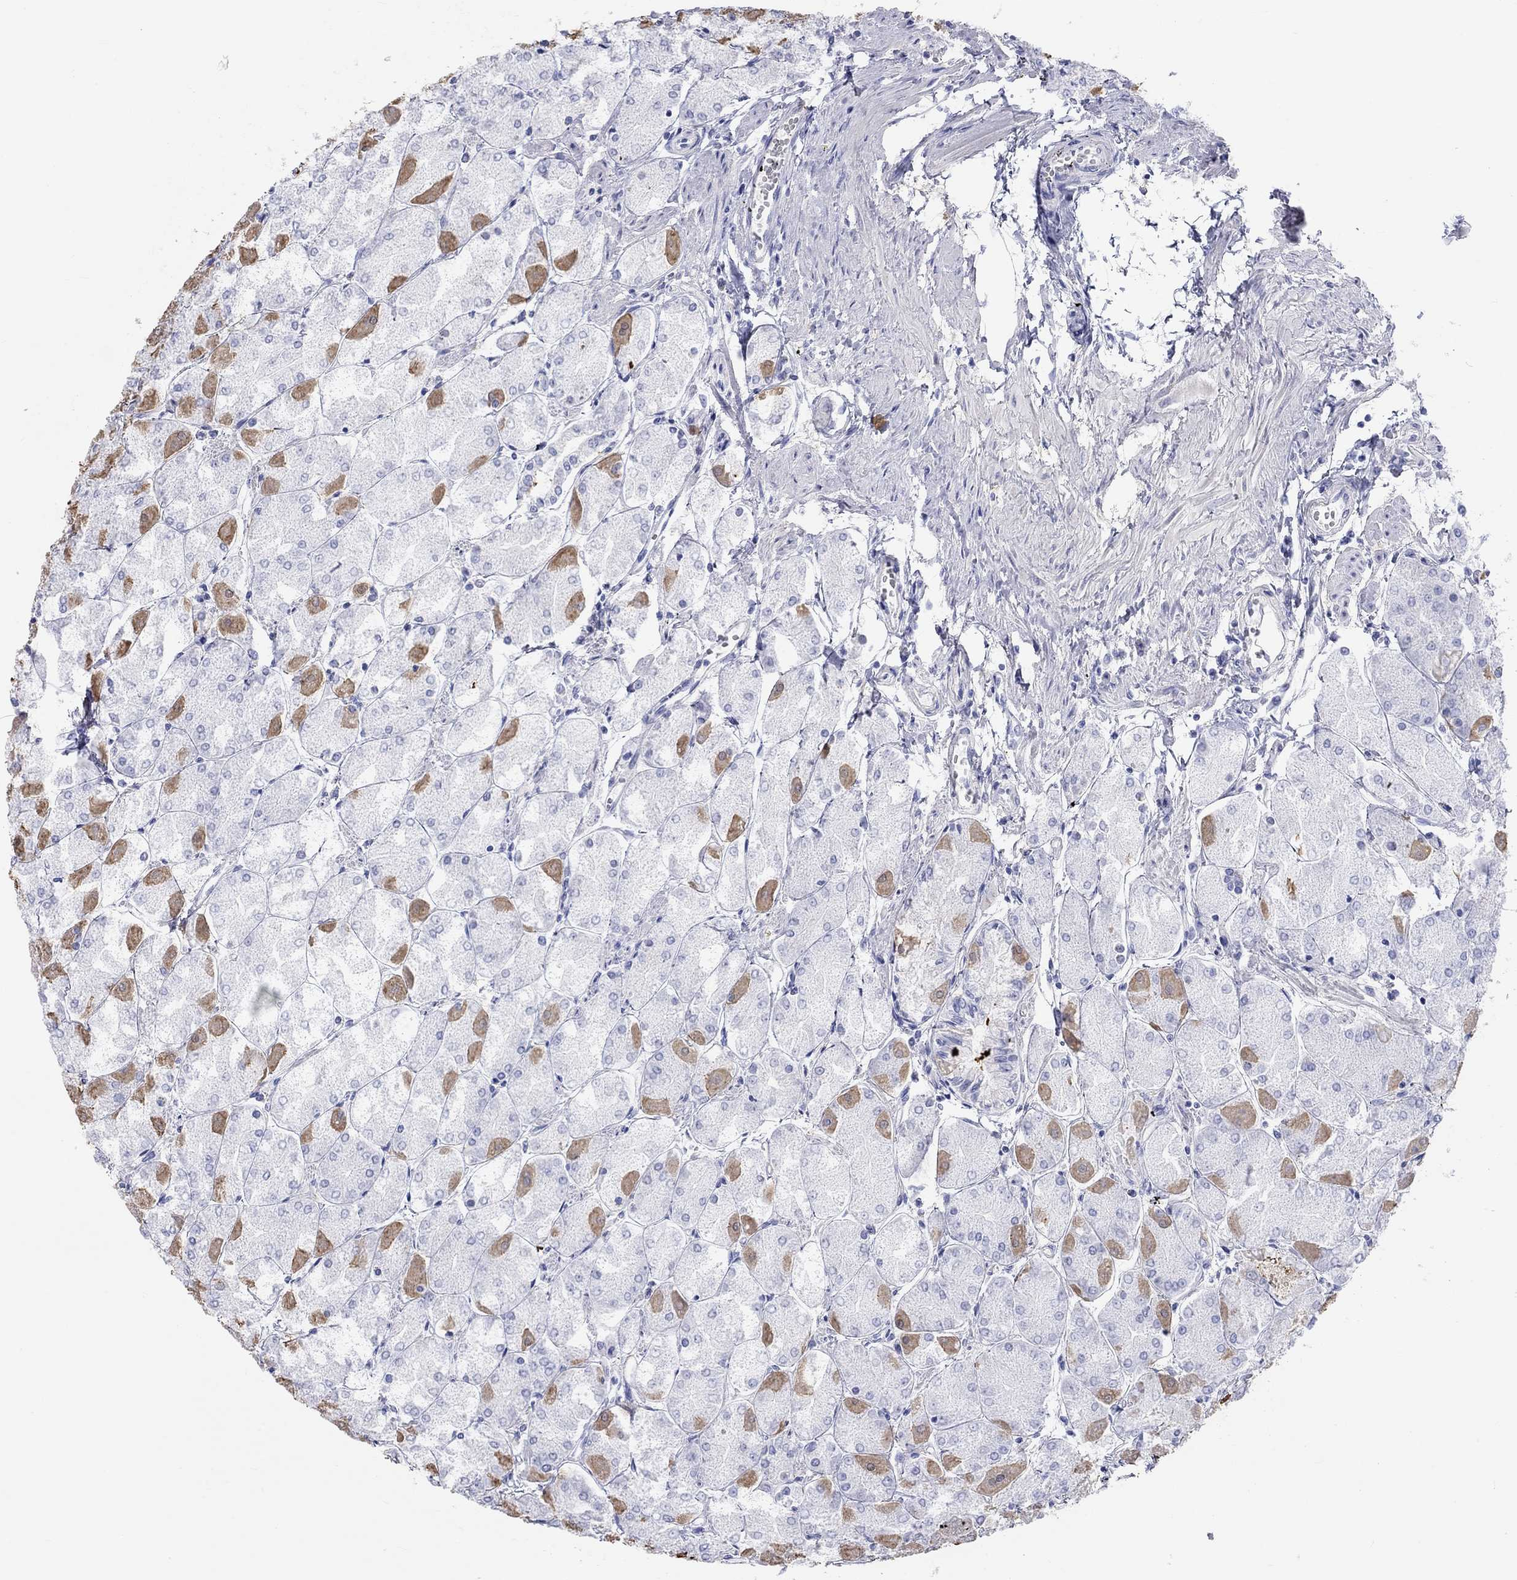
{"staining": {"intensity": "moderate", "quantity": "25%-75%", "location": "cytoplasmic/membranous"}, "tissue": "stomach", "cell_type": "Glandular cells", "image_type": "normal", "snomed": [{"axis": "morphology", "description": "Normal tissue, NOS"}, {"axis": "topography", "description": "Stomach, upper"}], "caption": "IHC of unremarkable human stomach shows medium levels of moderate cytoplasmic/membranous staining in approximately 25%-75% of glandular cells. (DAB = brown stain, brightfield microscopy at high magnification).", "gene": "SPATA9", "patient": {"sex": "male", "age": 60}}